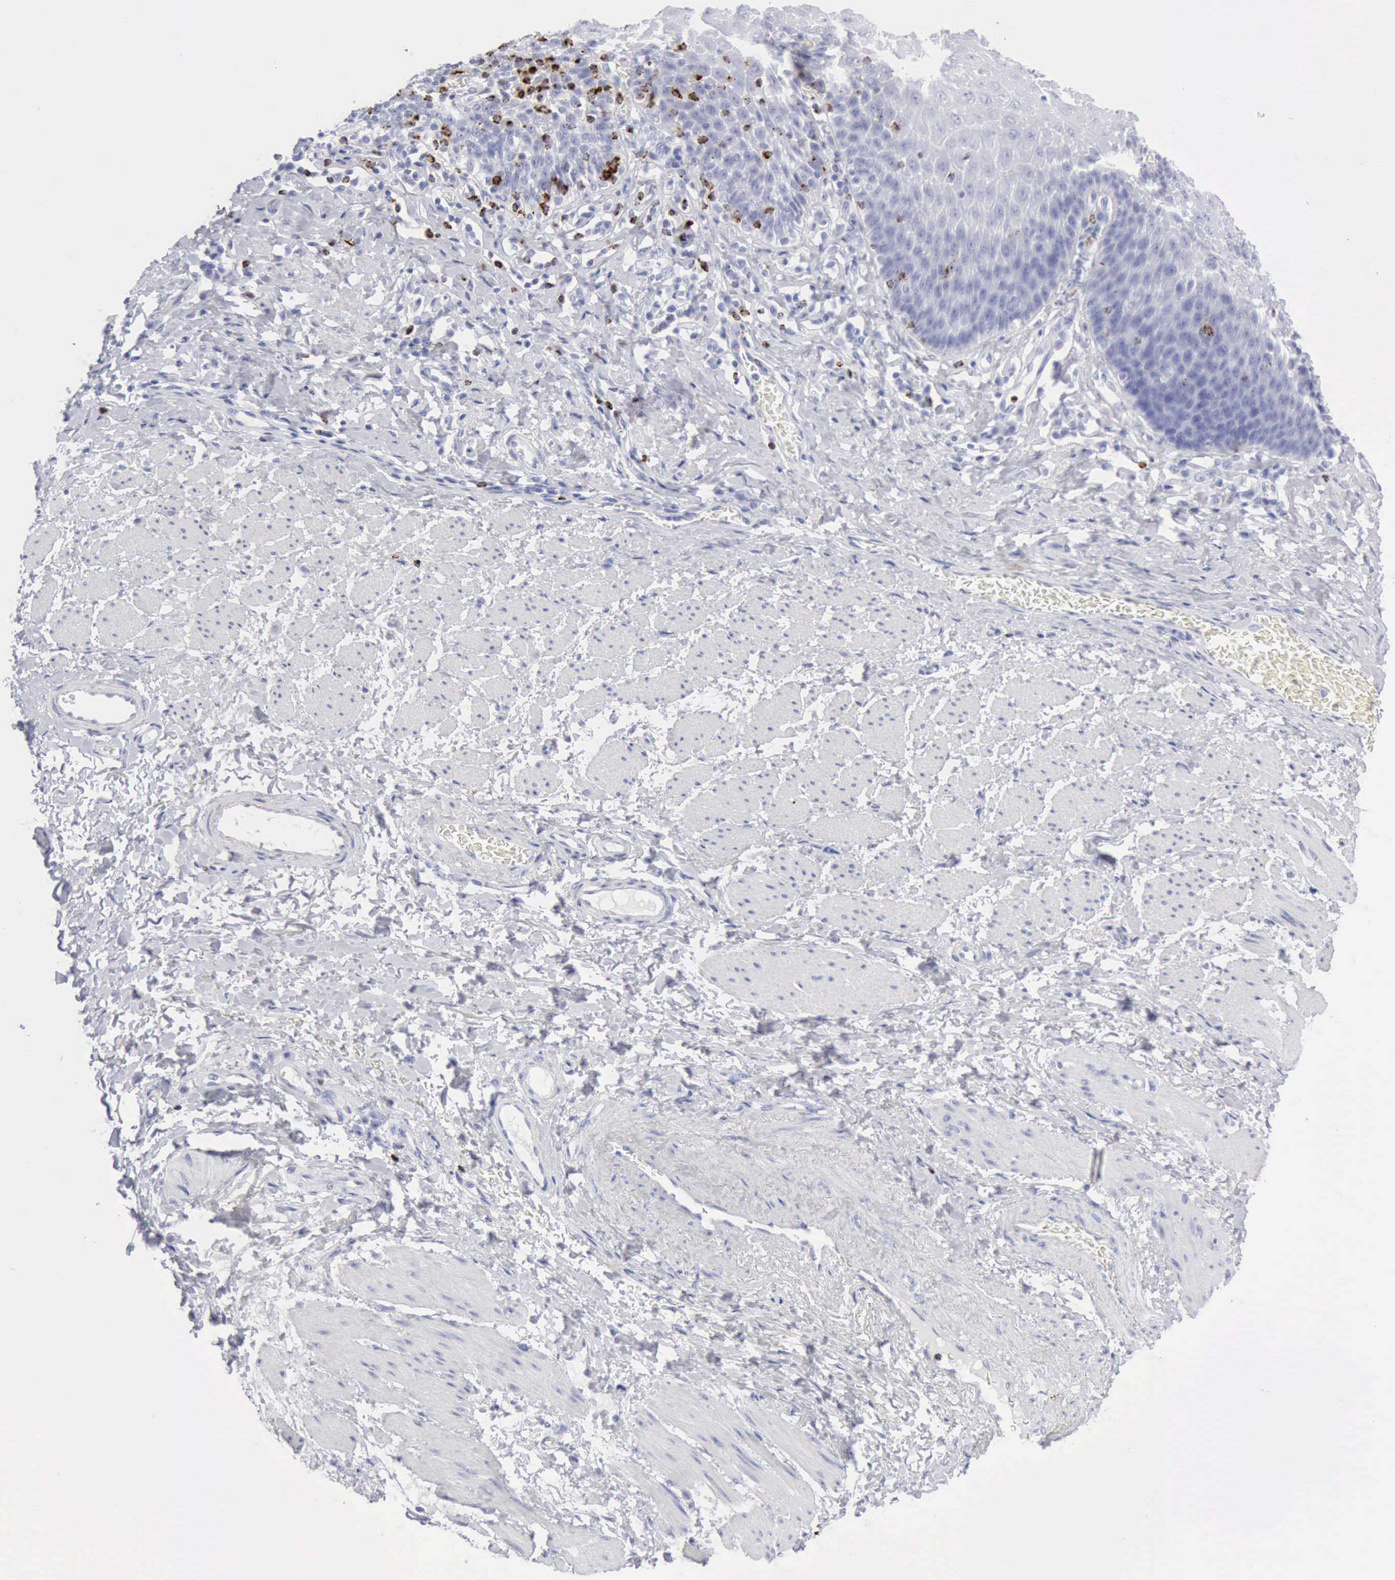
{"staining": {"intensity": "negative", "quantity": "none", "location": "none"}, "tissue": "esophagus", "cell_type": "Squamous epithelial cells", "image_type": "normal", "snomed": [{"axis": "morphology", "description": "Normal tissue, NOS"}, {"axis": "topography", "description": "Esophagus"}], "caption": "A histopathology image of human esophagus is negative for staining in squamous epithelial cells. The staining is performed using DAB (3,3'-diaminobenzidine) brown chromogen with nuclei counter-stained in using hematoxylin.", "gene": "GZMB", "patient": {"sex": "female", "age": 61}}